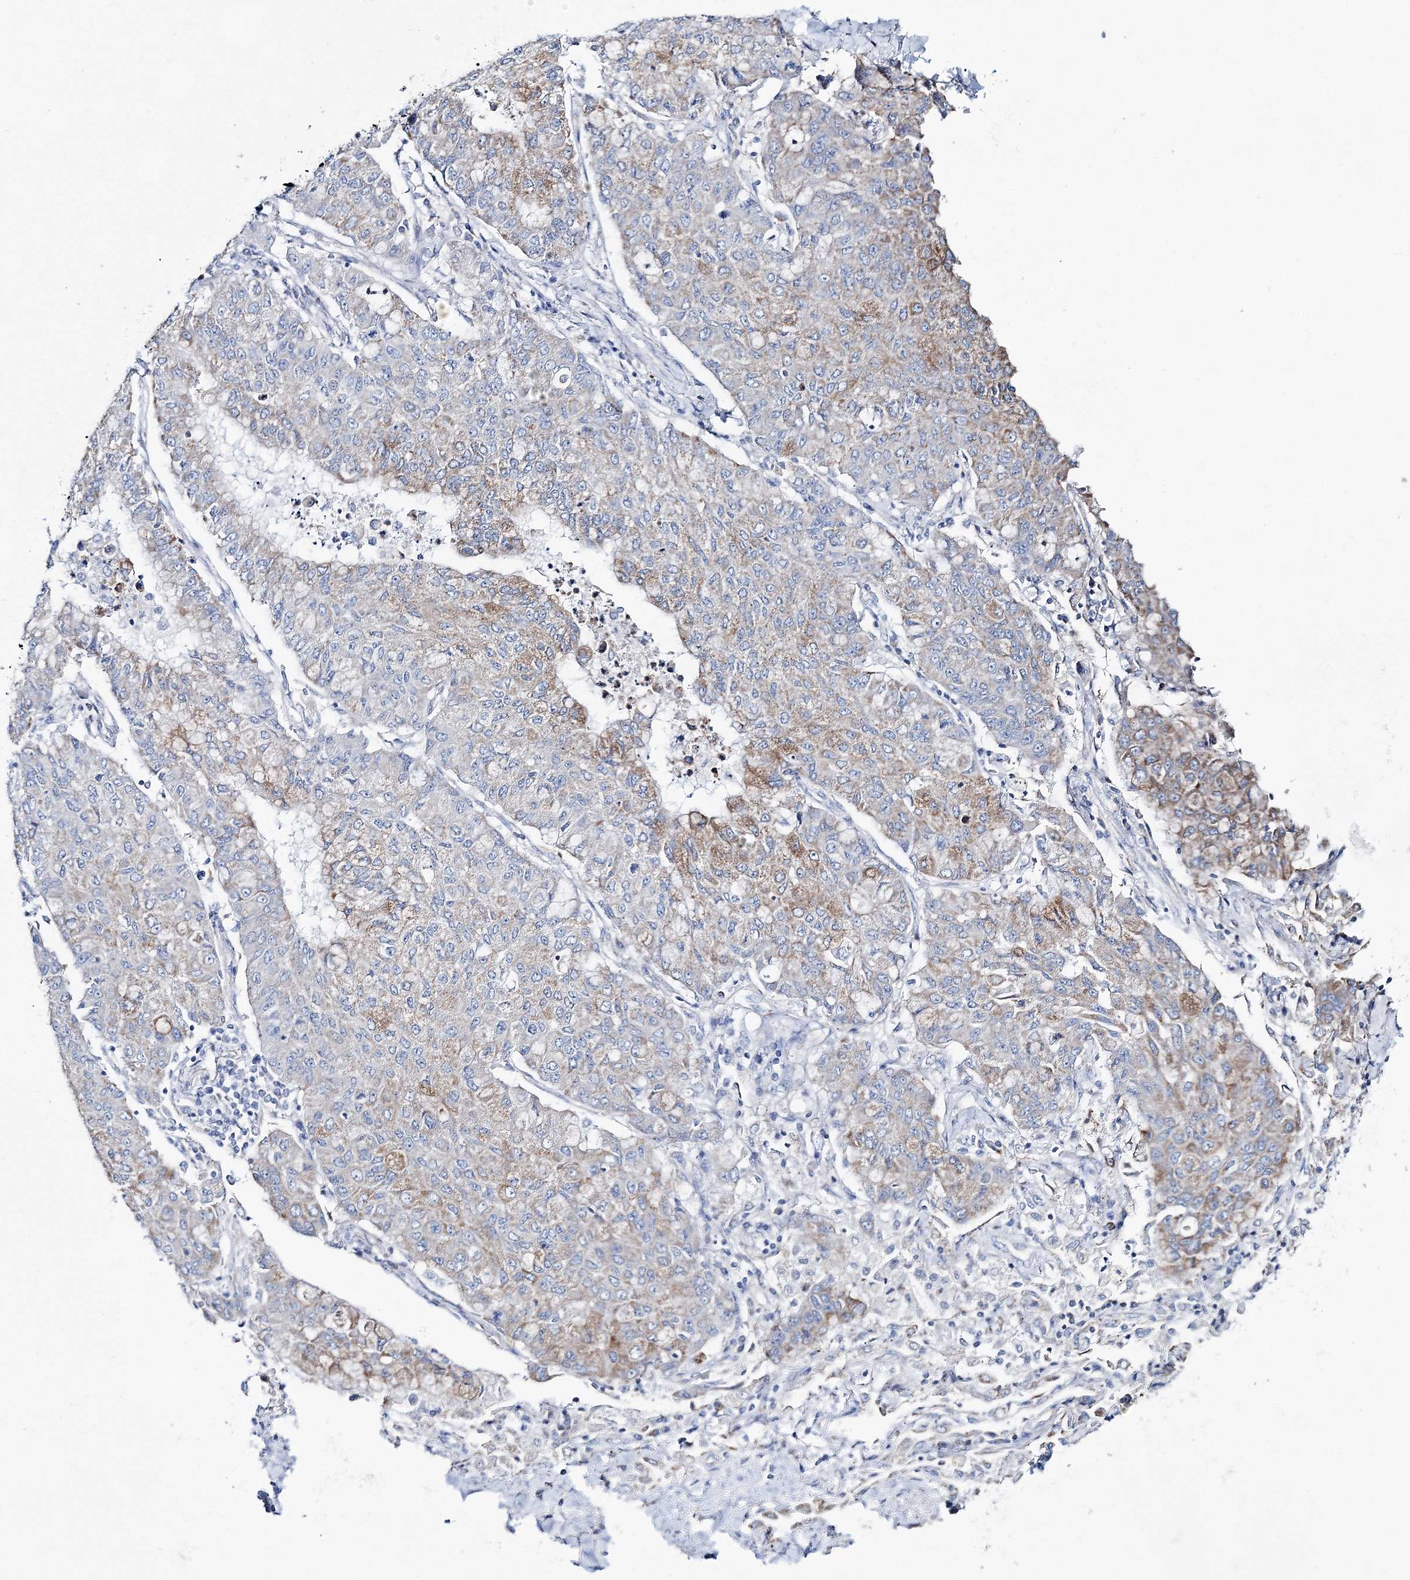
{"staining": {"intensity": "moderate", "quantity": "<25%", "location": "cytoplasmic/membranous"}, "tissue": "lung cancer", "cell_type": "Tumor cells", "image_type": "cancer", "snomed": [{"axis": "morphology", "description": "Squamous cell carcinoma, NOS"}, {"axis": "topography", "description": "Lung"}], "caption": "IHC photomicrograph of lung squamous cell carcinoma stained for a protein (brown), which displays low levels of moderate cytoplasmic/membranous expression in about <25% of tumor cells.", "gene": "HIBCH", "patient": {"sex": "male", "age": 74}}